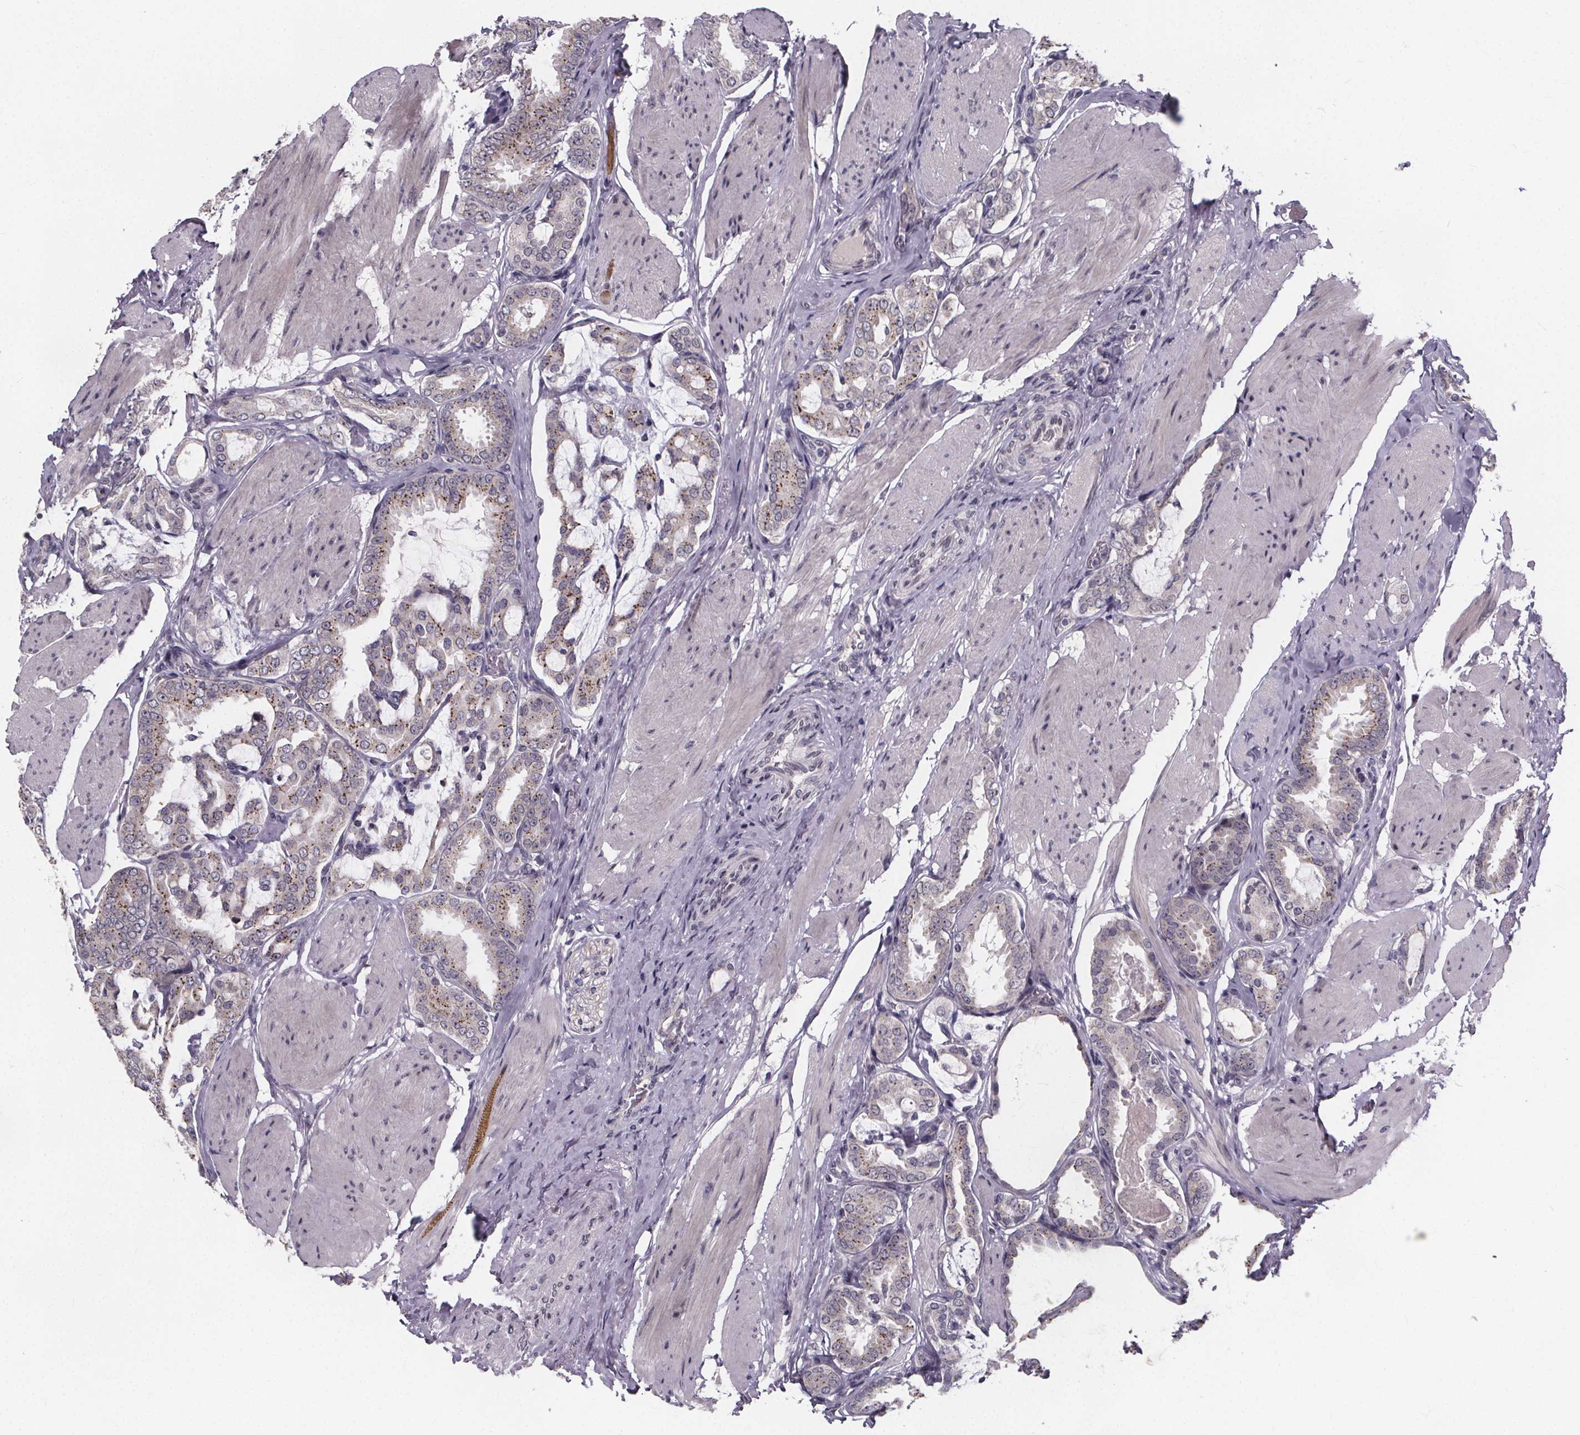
{"staining": {"intensity": "weak", "quantity": "25%-75%", "location": "cytoplasmic/membranous"}, "tissue": "prostate cancer", "cell_type": "Tumor cells", "image_type": "cancer", "snomed": [{"axis": "morphology", "description": "Adenocarcinoma, High grade"}, {"axis": "topography", "description": "Prostate"}], "caption": "Adenocarcinoma (high-grade) (prostate) stained with immunohistochemistry (IHC) exhibits weak cytoplasmic/membranous staining in approximately 25%-75% of tumor cells. The staining was performed using DAB to visualize the protein expression in brown, while the nuclei were stained in blue with hematoxylin (Magnification: 20x).", "gene": "FAM181B", "patient": {"sex": "male", "age": 63}}